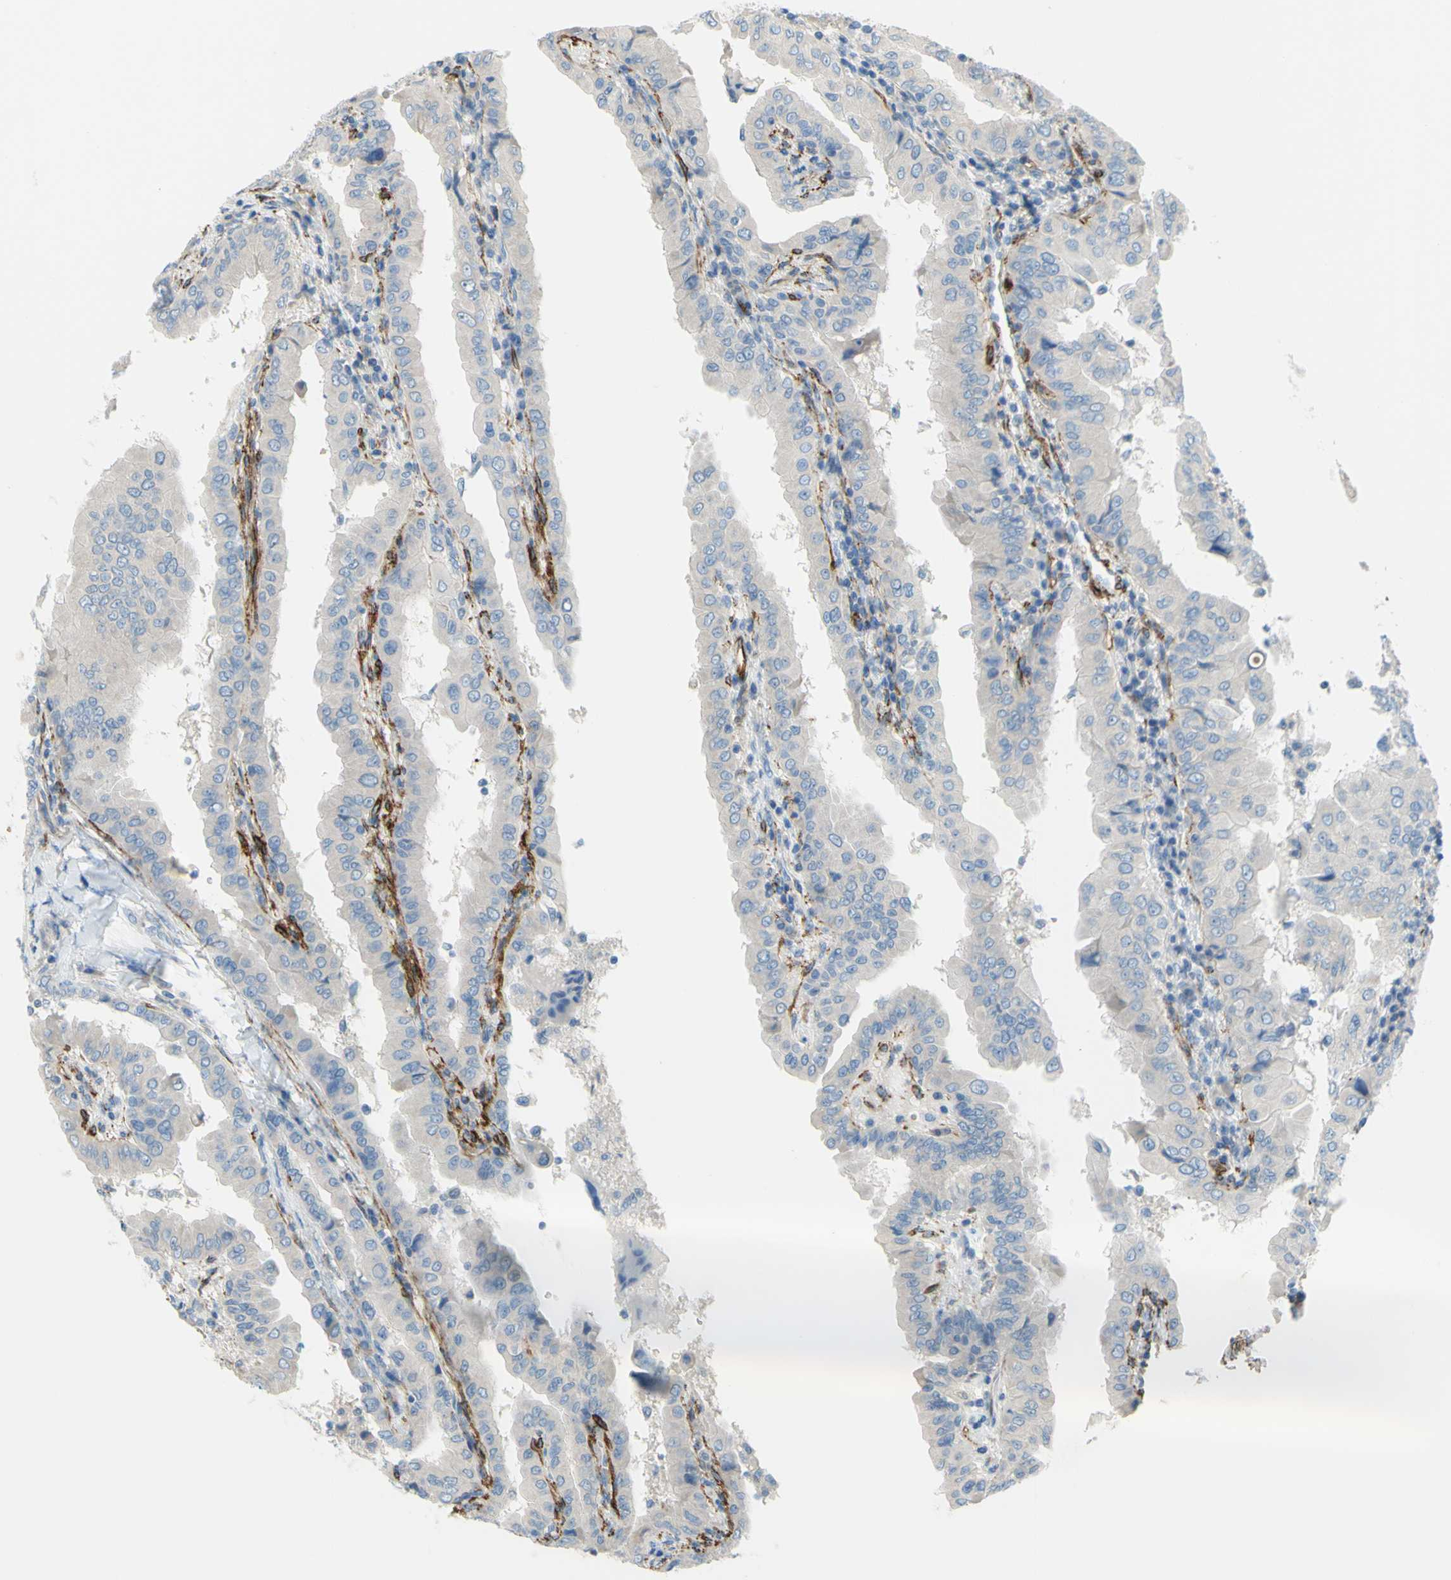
{"staining": {"intensity": "negative", "quantity": "none", "location": "none"}, "tissue": "thyroid cancer", "cell_type": "Tumor cells", "image_type": "cancer", "snomed": [{"axis": "morphology", "description": "Papillary adenocarcinoma, NOS"}, {"axis": "topography", "description": "Thyroid gland"}], "caption": "The image reveals no staining of tumor cells in thyroid papillary adenocarcinoma.", "gene": "PRRG2", "patient": {"sex": "male", "age": 33}}